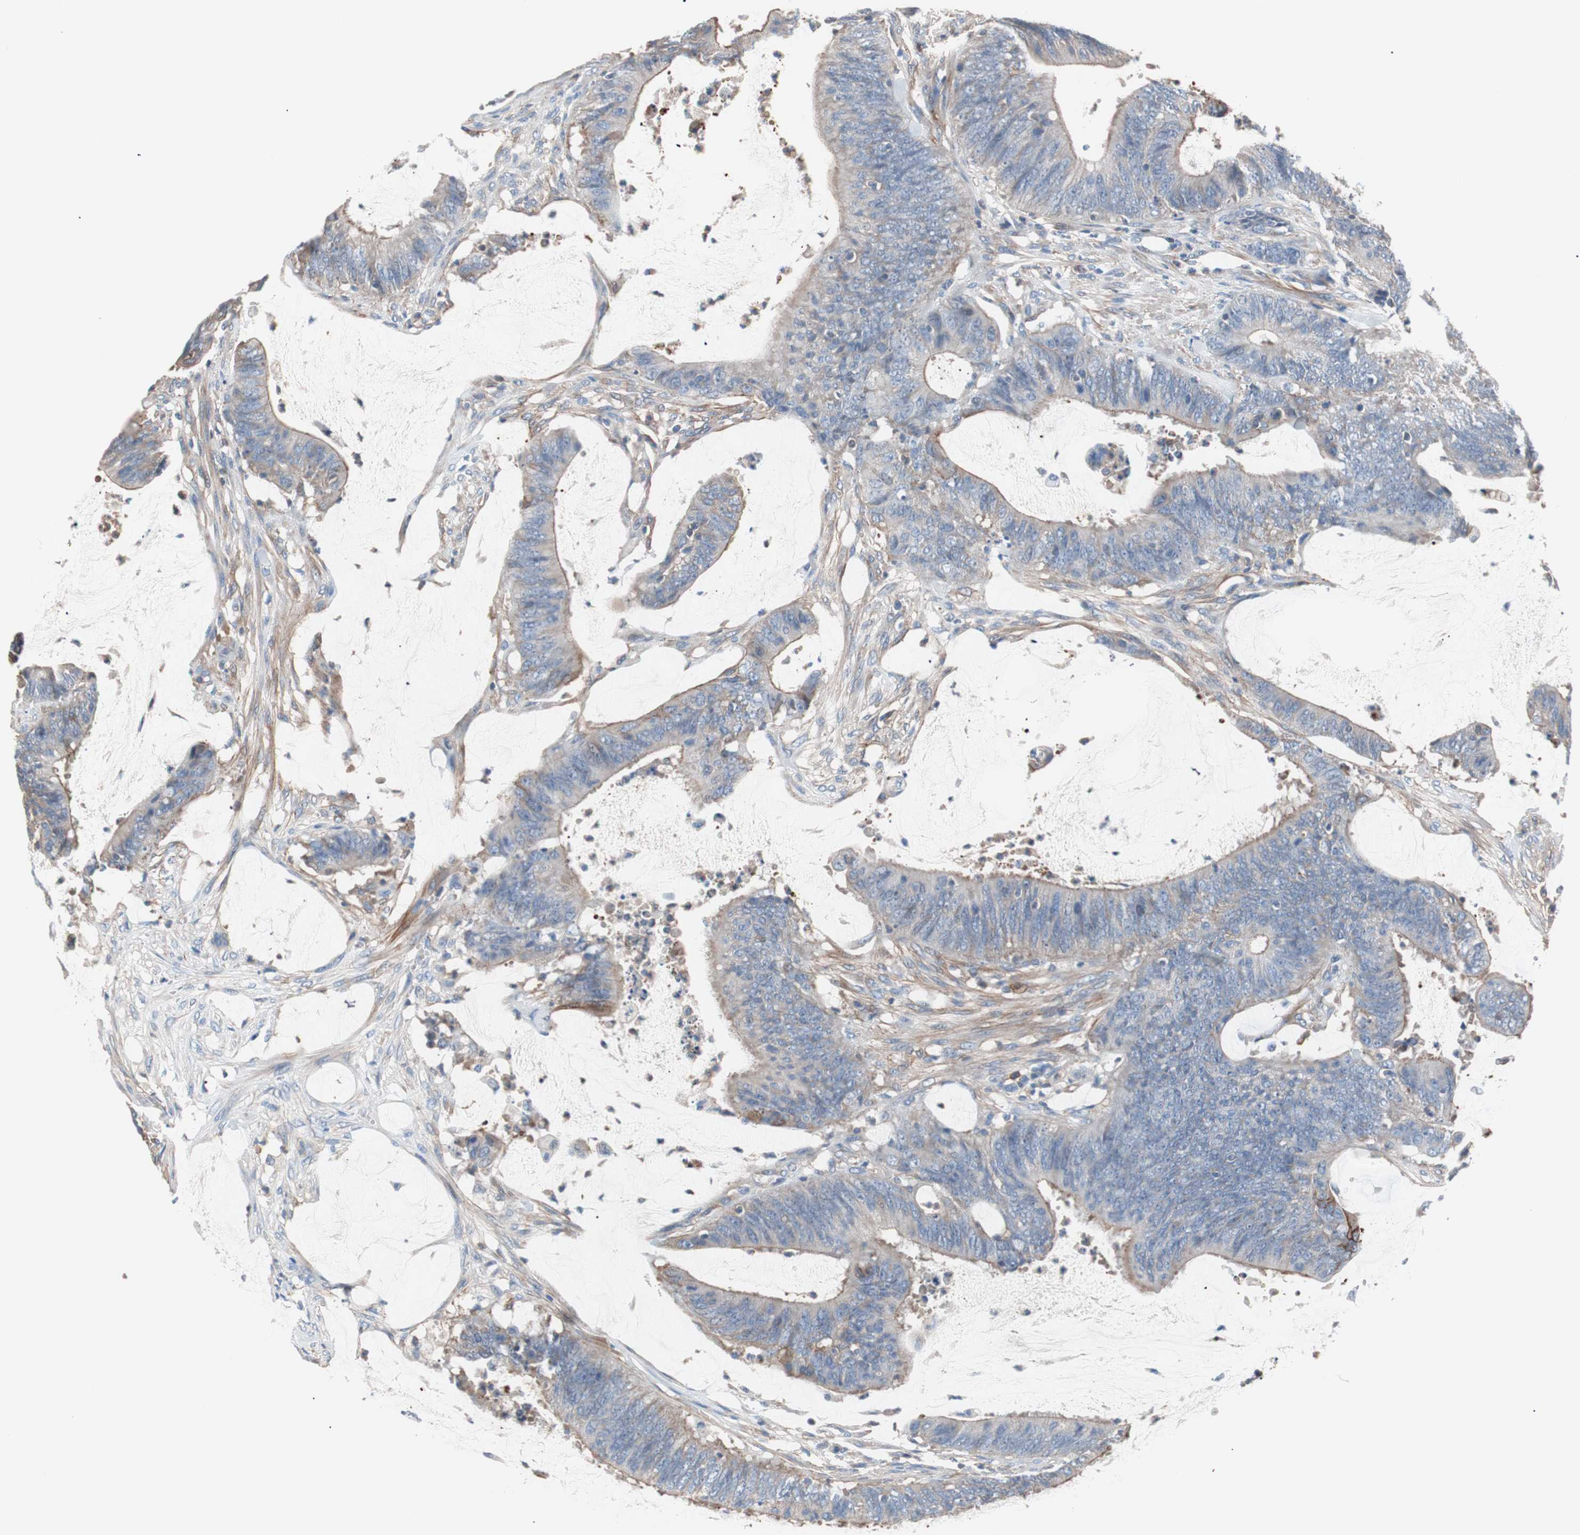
{"staining": {"intensity": "weak", "quantity": ">75%", "location": "cytoplasmic/membranous"}, "tissue": "colorectal cancer", "cell_type": "Tumor cells", "image_type": "cancer", "snomed": [{"axis": "morphology", "description": "Adenocarcinoma, NOS"}, {"axis": "topography", "description": "Rectum"}], "caption": "Colorectal cancer tissue demonstrates weak cytoplasmic/membranous staining in about >75% of tumor cells, visualized by immunohistochemistry.", "gene": "GPR160", "patient": {"sex": "female", "age": 66}}